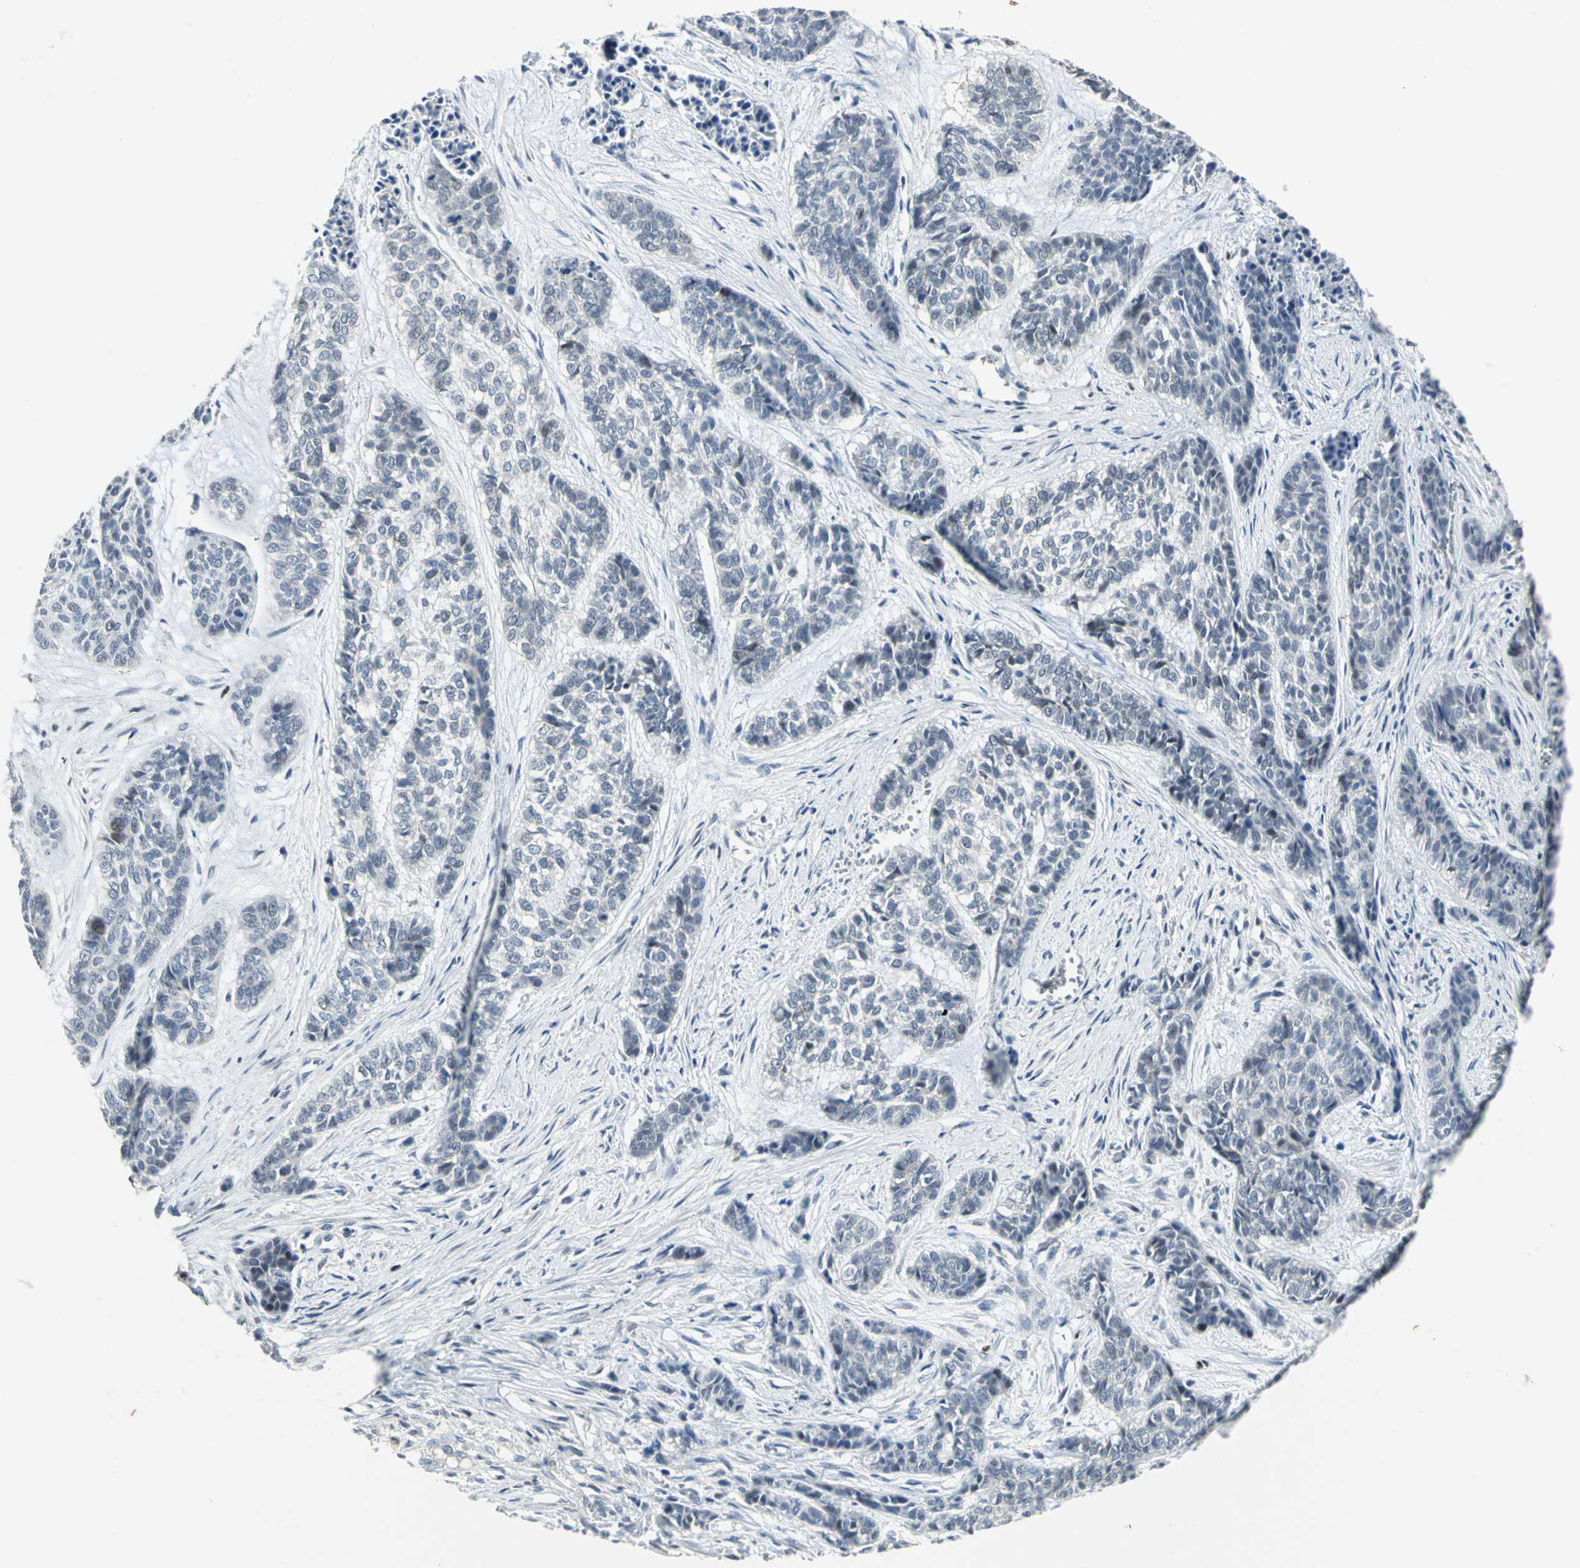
{"staining": {"intensity": "negative", "quantity": "none", "location": "none"}, "tissue": "skin cancer", "cell_type": "Tumor cells", "image_type": "cancer", "snomed": [{"axis": "morphology", "description": "Basal cell carcinoma"}, {"axis": "topography", "description": "Skin"}], "caption": "Immunohistochemistry (IHC) image of neoplastic tissue: human skin cancer stained with DAB (3,3'-diaminobenzidine) demonstrates no significant protein staining in tumor cells. (Stains: DAB IHC with hematoxylin counter stain, Microscopy: brightfield microscopy at high magnification).", "gene": "BCL6", "patient": {"sex": "female", "age": 64}}